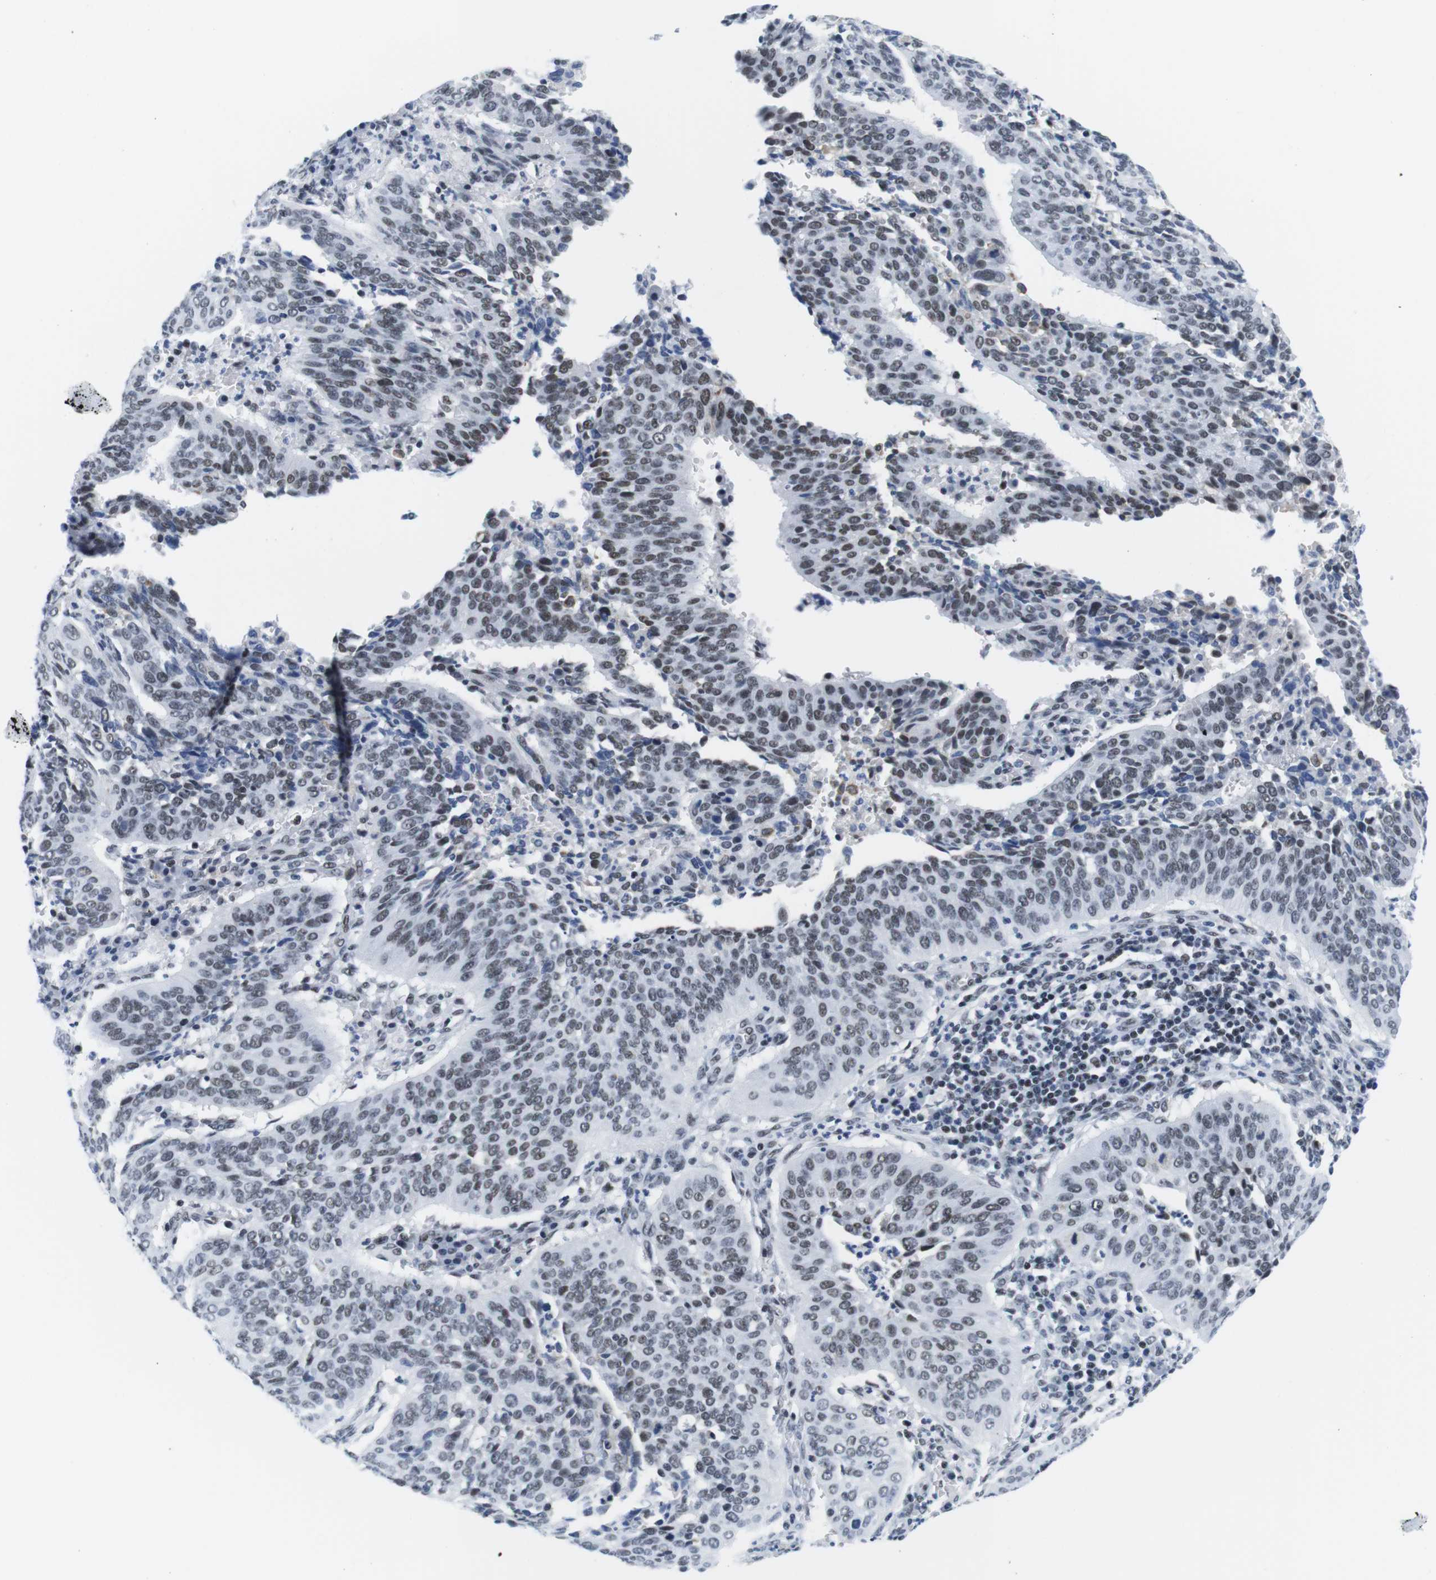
{"staining": {"intensity": "moderate", "quantity": ">75%", "location": "nuclear"}, "tissue": "cervical cancer", "cell_type": "Tumor cells", "image_type": "cancer", "snomed": [{"axis": "morphology", "description": "Normal tissue, NOS"}, {"axis": "morphology", "description": "Squamous cell carcinoma, NOS"}, {"axis": "topography", "description": "Cervix"}], "caption": "Protein expression by immunohistochemistry exhibits moderate nuclear expression in approximately >75% of tumor cells in cervical squamous cell carcinoma.", "gene": "IFI16", "patient": {"sex": "female", "age": 39}}